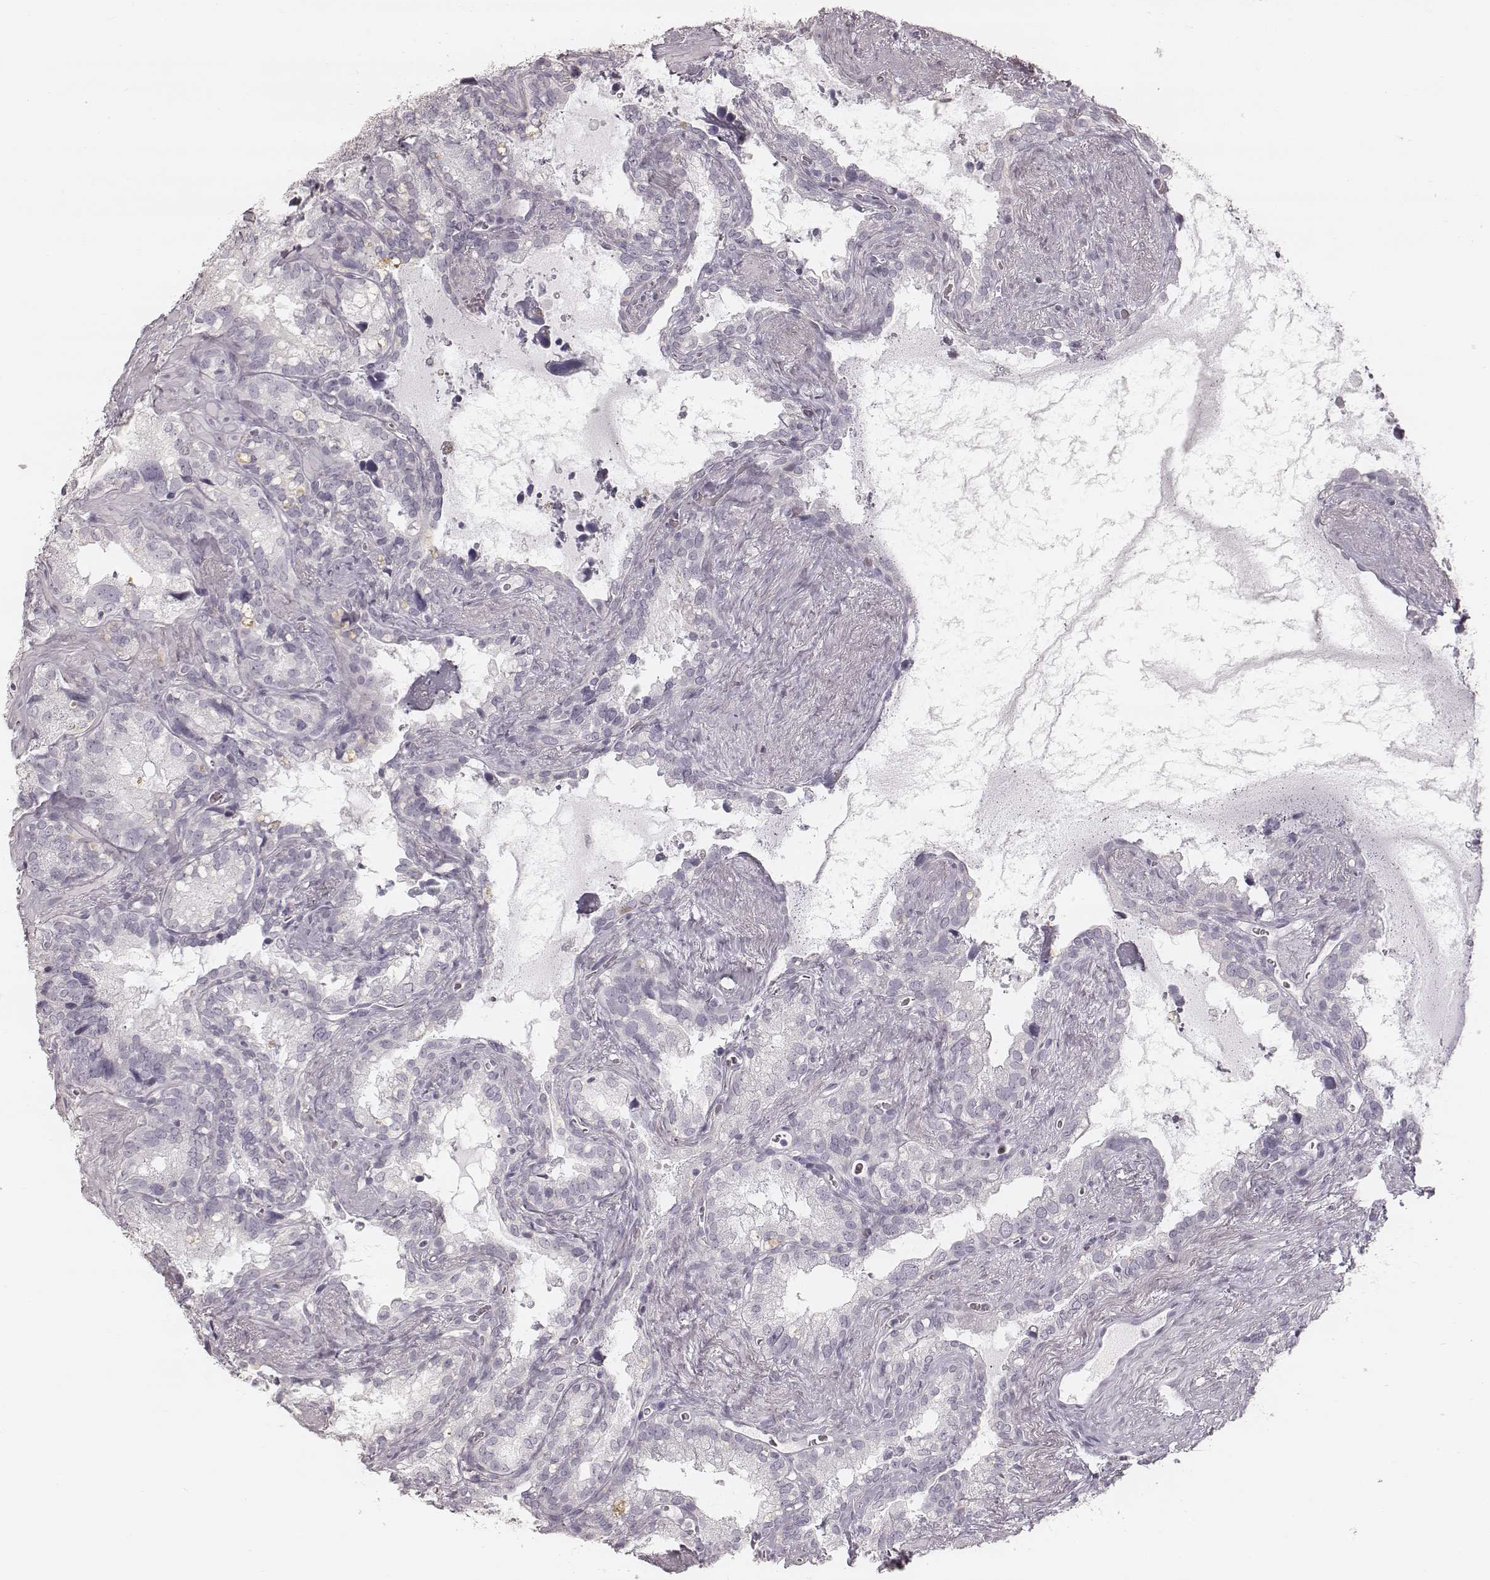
{"staining": {"intensity": "negative", "quantity": "none", "location": "none"}, "tissue": "seminal vesicle", "cell_type": "Glandular cells", "image_type": "normal", "snomed": [{"axis": "morphology", "description": "Normal tissue, NOS"}, {"axis": "topography", "description": "Seminal veicle"}], "caption": "Glandular cells show no significant expression in benign seminal vesicle. (Immunohistochemistry (ihc), brightfield microscopy, high magnification).", "gene": "TEX37", "patient": {"sex": "male", "age": 71}}